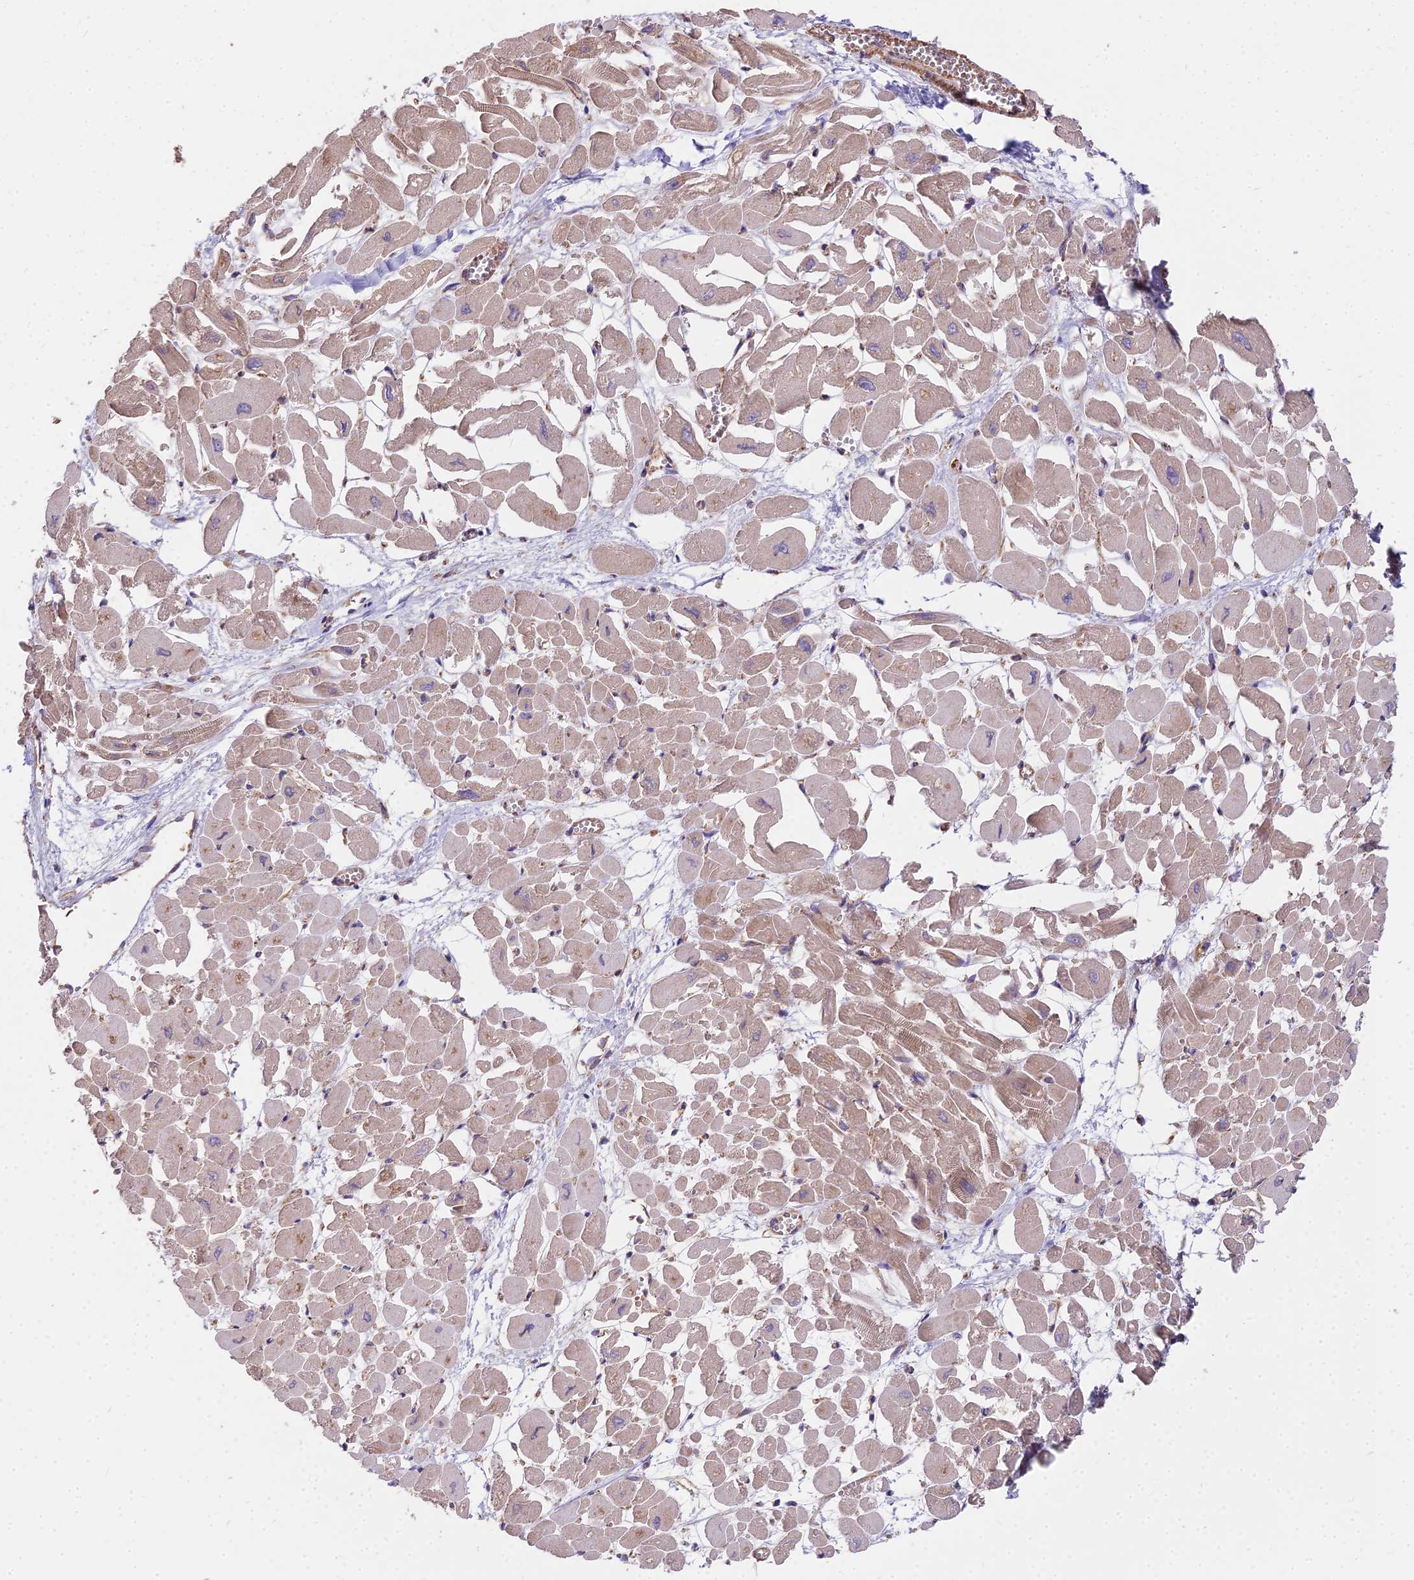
{"staining": {"intensity": "moderate", "quantity": "25%-75%", "location": "cytoplasmic/membranous"}, "tissue": "heart muscle", "cell_type": "Cardiomyocytes", "image_type": "normal", "snomed": [{"axis": "morphology", "description": "Normal tissue, NOS"}, {"axis": "topography", "description": "Heart"}], "caption": "A medium amount of moderate cytoplasmic/membranous staining is identified in about 25%-75% of cardiomyocytes in benign heart muscle. The staining is performed using DAB (3,3'-diaminobenzidine) brown chromogen to label protein expression. The nuclei are counter-stained blue using hematoxylin.", "gene": "DCTN3", "patient": {"sex": "male", "age": 54}}